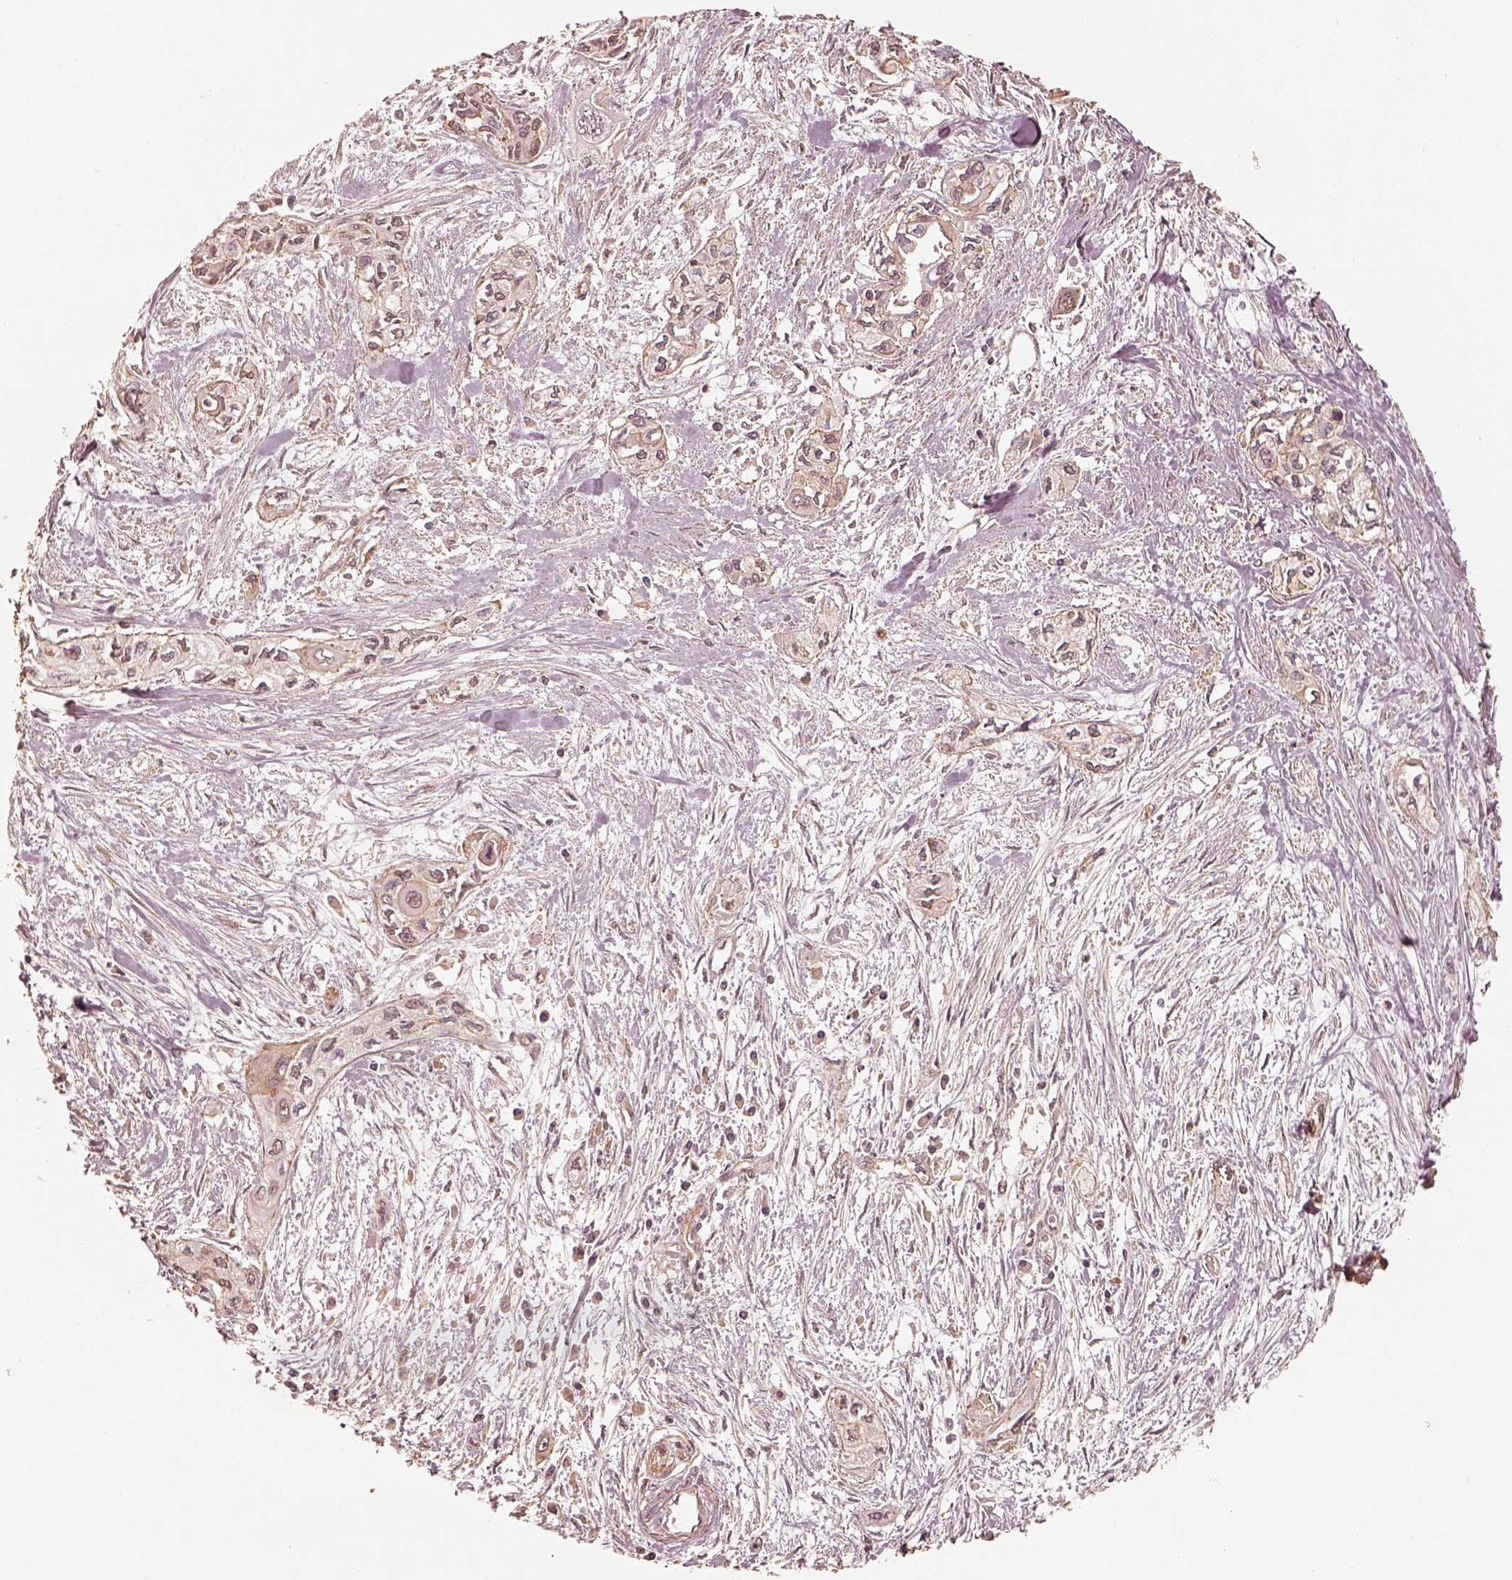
{"staining": {"intensity": "moderate", "quantity": "25%-75%", "location": "cytoplasmic/membranous"}, "tissue": "pancreatic cancer", "cell_type": "Tumor cells", "image_type": "cancer", "snomed": [{"axis": "morphology", "description": "Adenocarcinoma, NOS"}, {"axis": "topography", "description": "Pancreas"}], "caption": "DAB (3,3'-diaminobenzidine) immunohistochemical staining of human pancreatic adenocarcinoma reveals moderate cytoplasmic/membranous protein positivity in approximately 25%-75% of tumor cells.", "gene": "WDR7", "patient": {"sex": "female", "age": 55}}